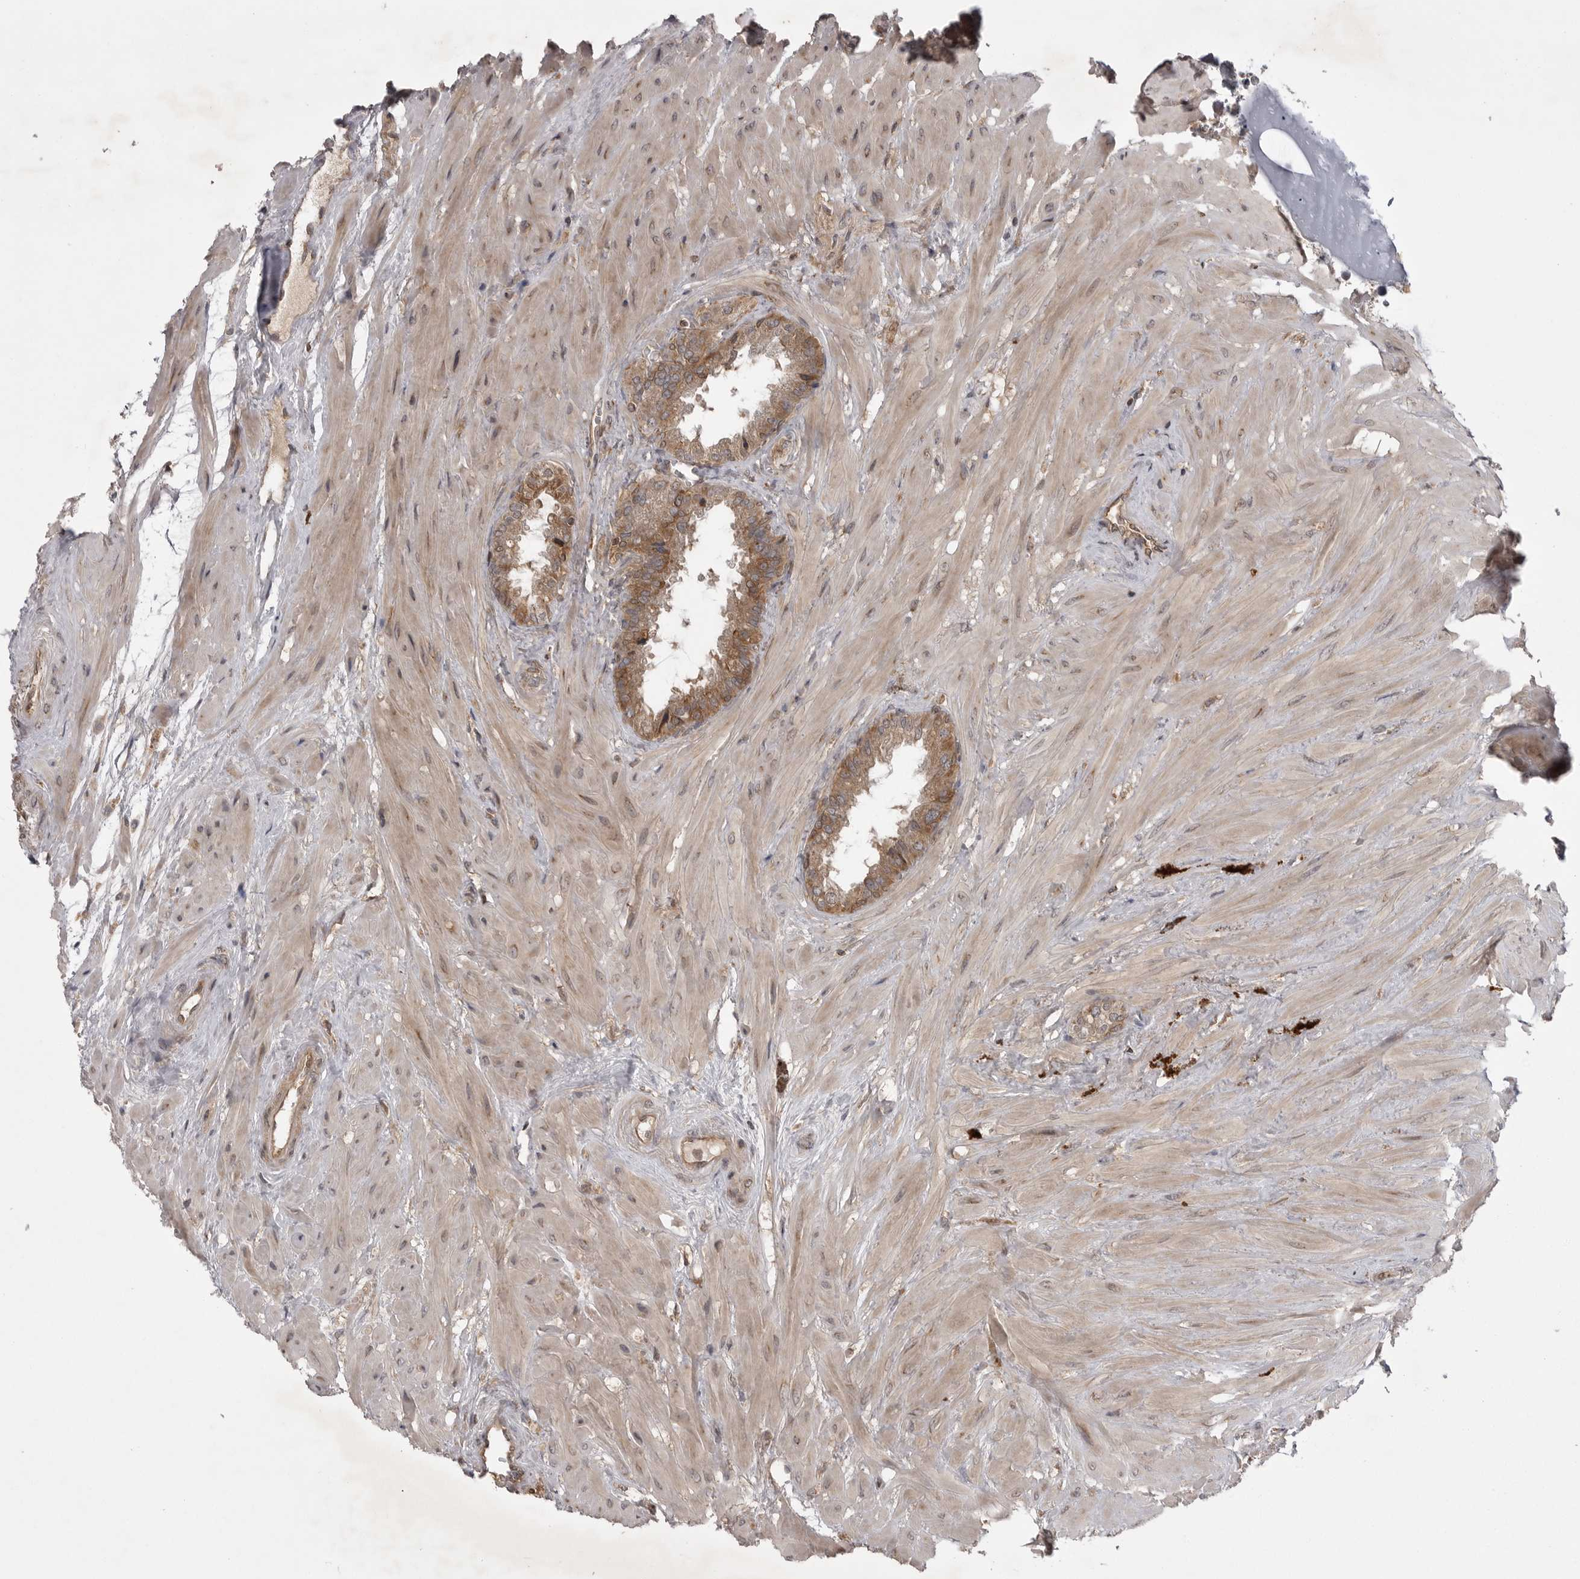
{"staining": {"intensity": "moderate", "quantity": ">75%", "location": "cytoplasmic/membranous"}, "tissue": "seminal vesicle", "cell_type": "Glandular cells", "image_type": "normal", "snomed": [{"axis": "morphology", "description": "Normal tissue, NOS"}, {"axis": "topography", "description": "Seminal veicle"}], "caption": "Protein expression analysis of benign seminal vesicle exhibits moderate cytoplasmic/membranous positivity in about >75% of glandular cells. Nuclei are stained in blue.", "gene": "STK24", "patient": {"sex": "male", "age": 46}}